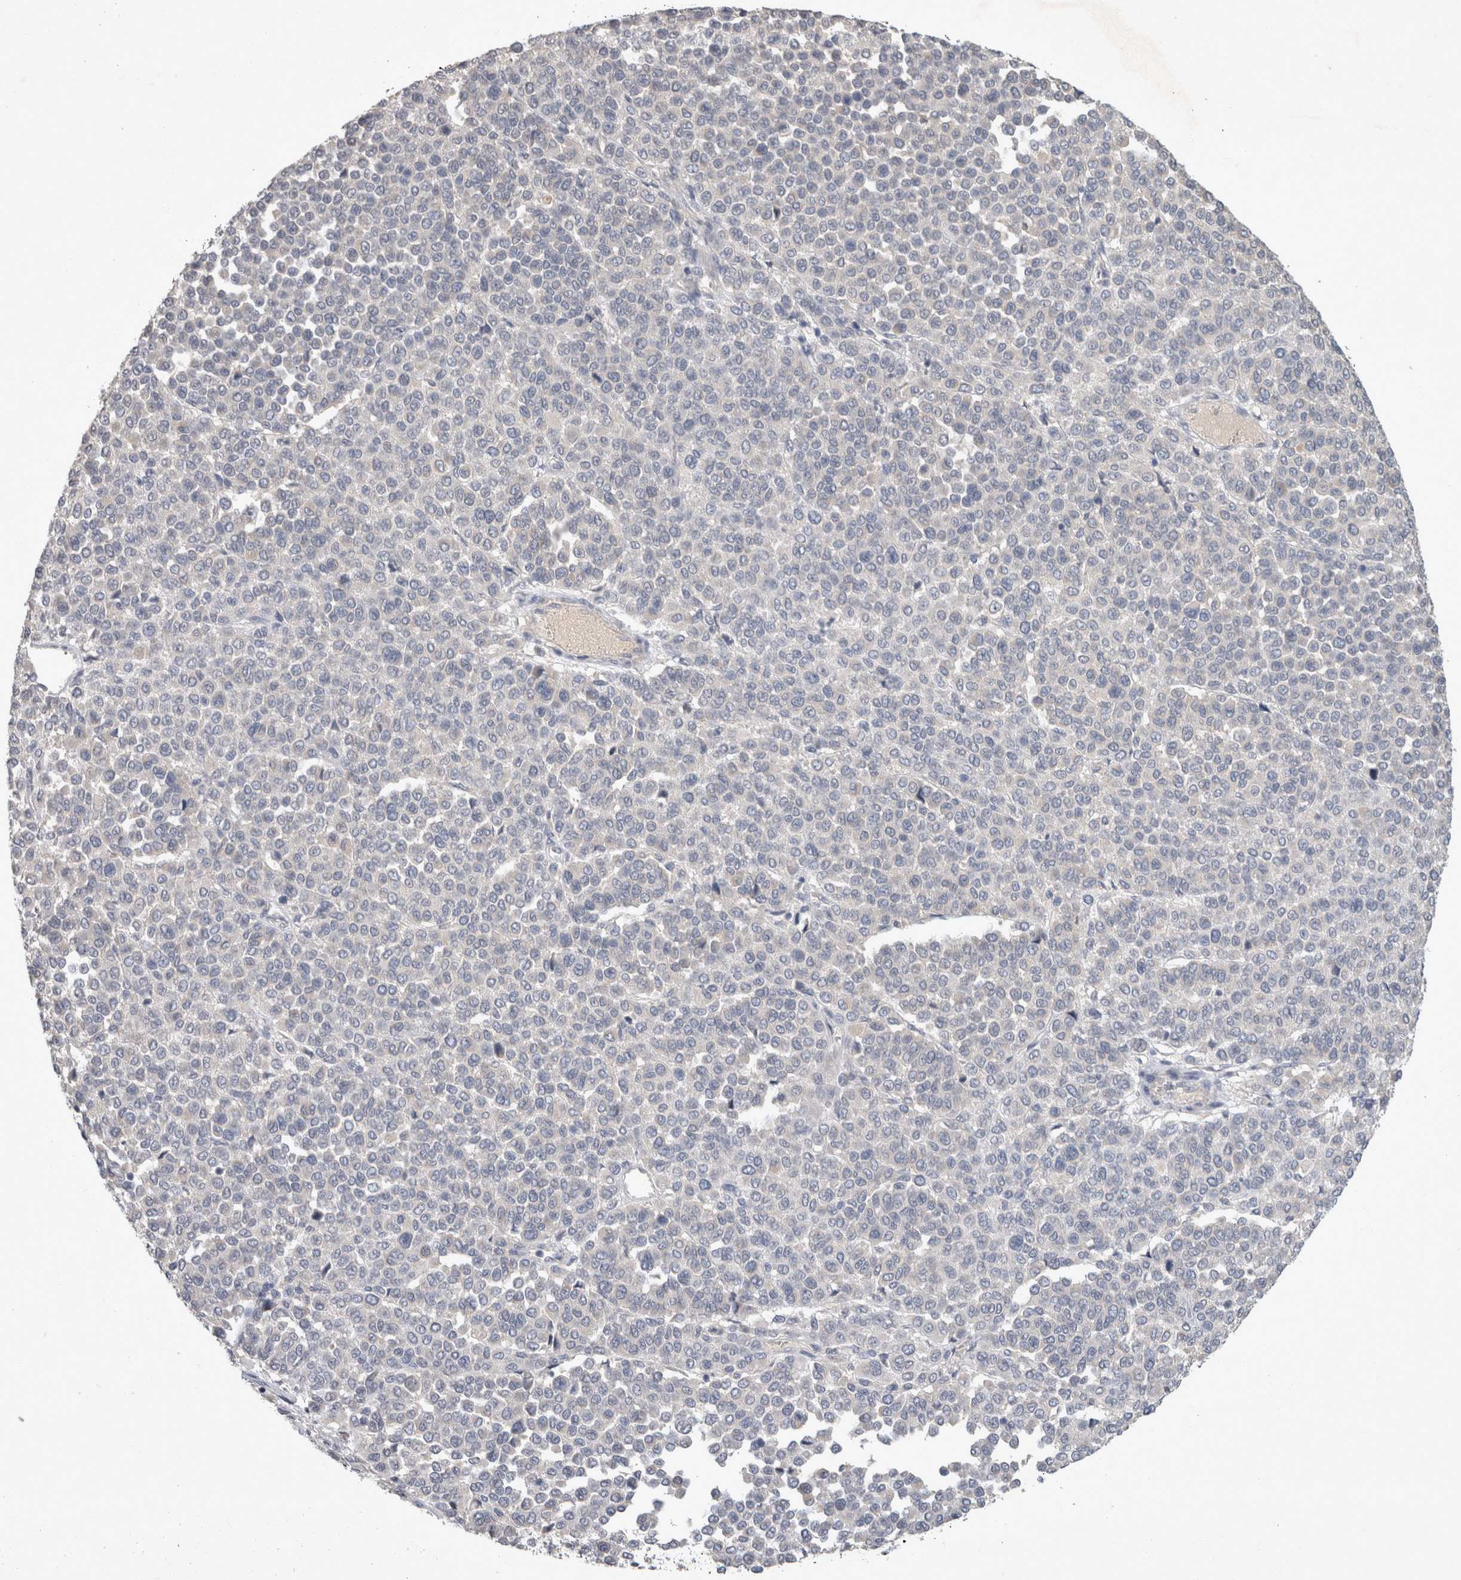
{"staining": {"intensity": "negative", "quantity": "none", "location": "none"}, "tissue": "melanoma", "cell_type": "Tumor cells", "image_type": "cancer", "snomed": [{"axis": "morphology", "description": "Malignant melanoma, Metastatic site"}, {"axis": "topography", "description": "Pancreas"}], "caption": "DAB (3,3'-diaminobenzidine) immunohistochemical staining of human melanoma exhibits no significant staining in tumor cells. (DAB immunohistochemistry (IHC) visualized using brightfield microscopy, high magnification).", "gene": "SLC22A11", "patient": {"sex": "female", "age": 30}}